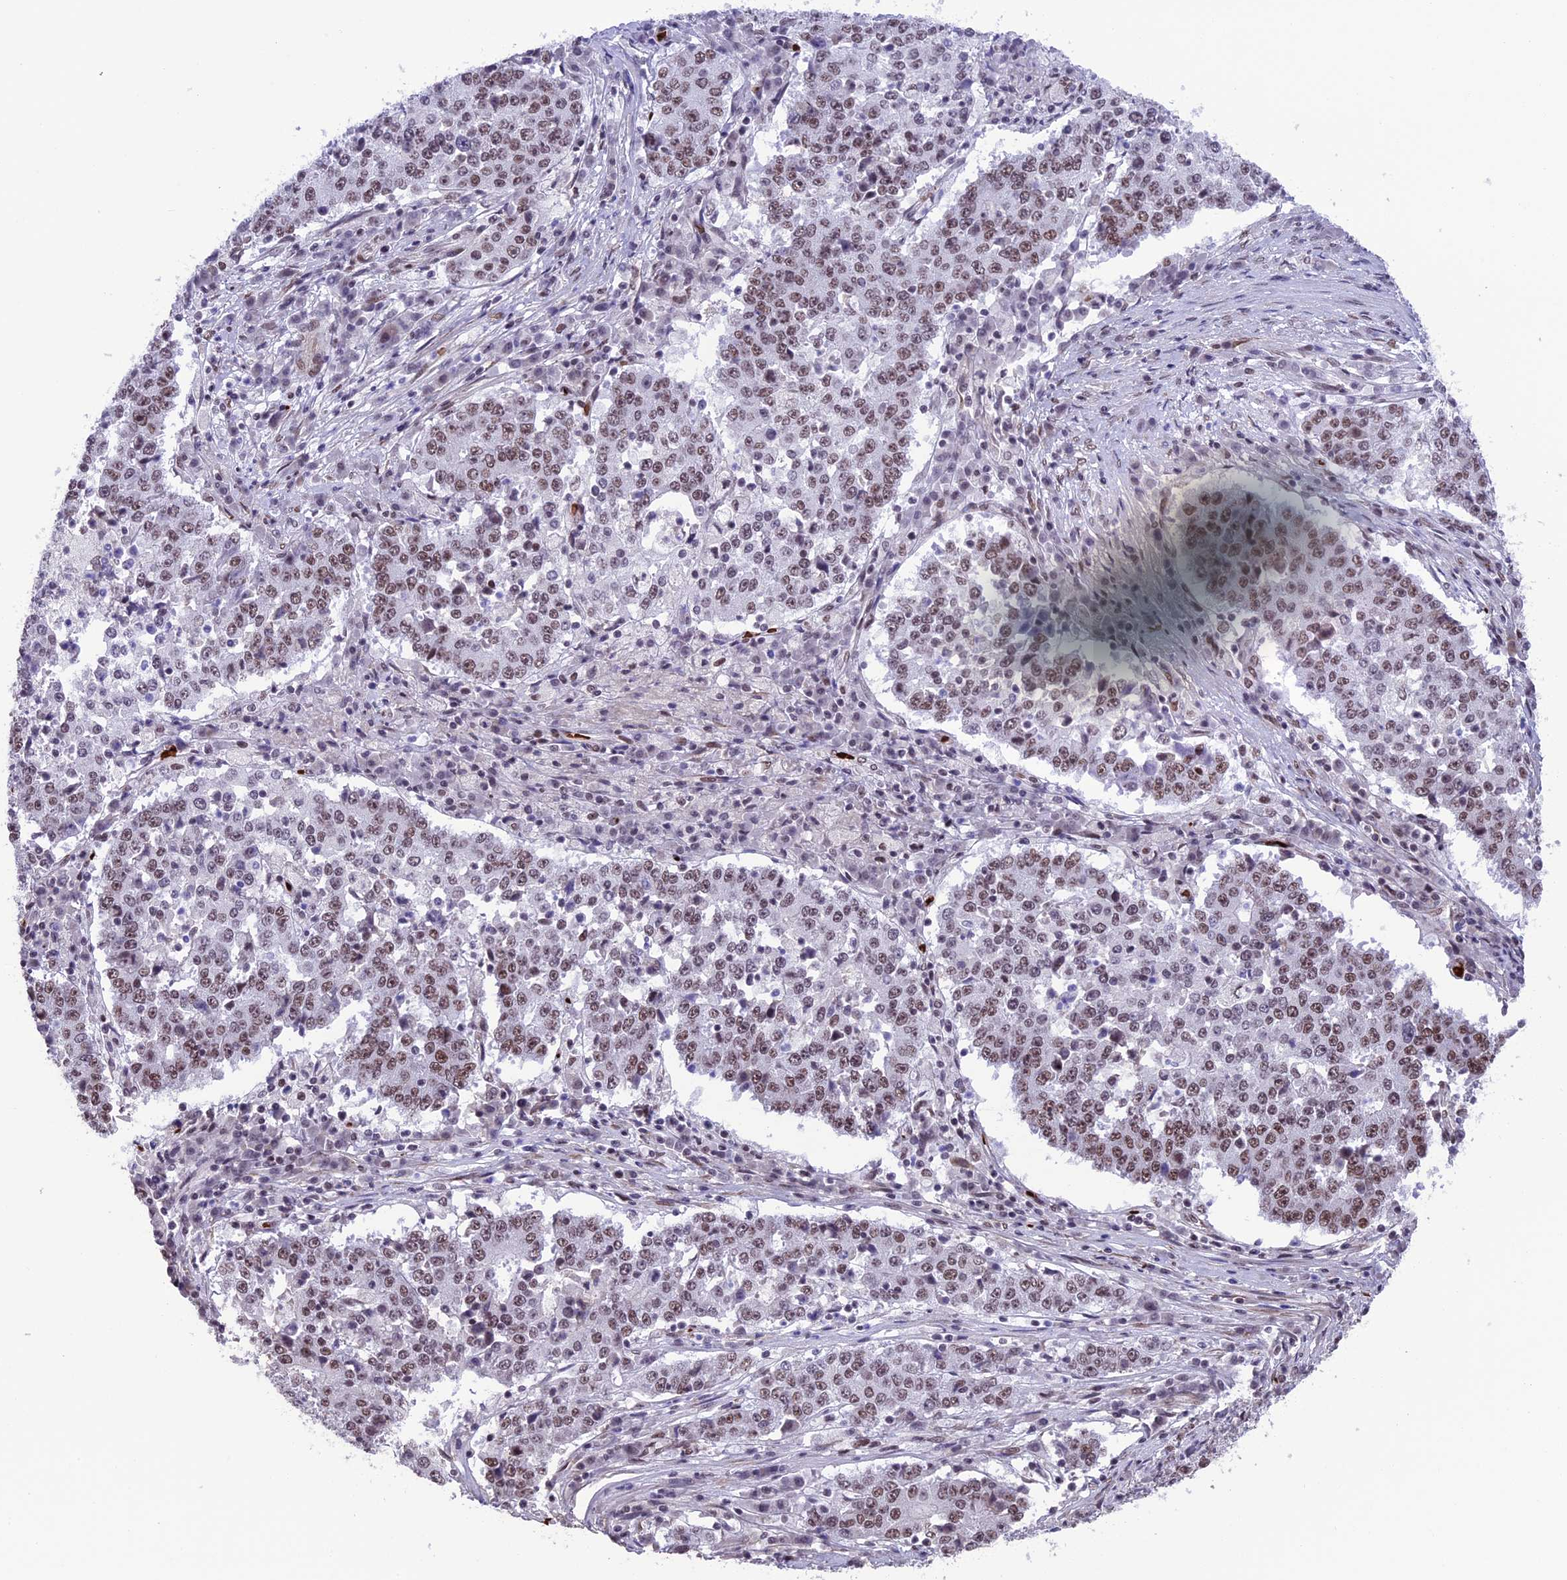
{"staining": {"intensity": "moderate", "quantity": ">75%", "location": "nuclear"}, "tissue": "stomach cancer", "cell_type": "Tumor cells", "image_type": "cancer", "snomed": [{"axis": "morphology", "description": "Adenocarcinoma, NOS"}, {"axis": "topography", "description": "Stomach"}], "caption": "IHC photomicrograph of human stomach cancer (adenocarcinoma) stained for a protein (brown), which displays medium levels of moderate nuclear expression in about >75% of tumor cells.", "gene": "MPHOSPH8", "patient": {"sex": "male", "age": 59}}